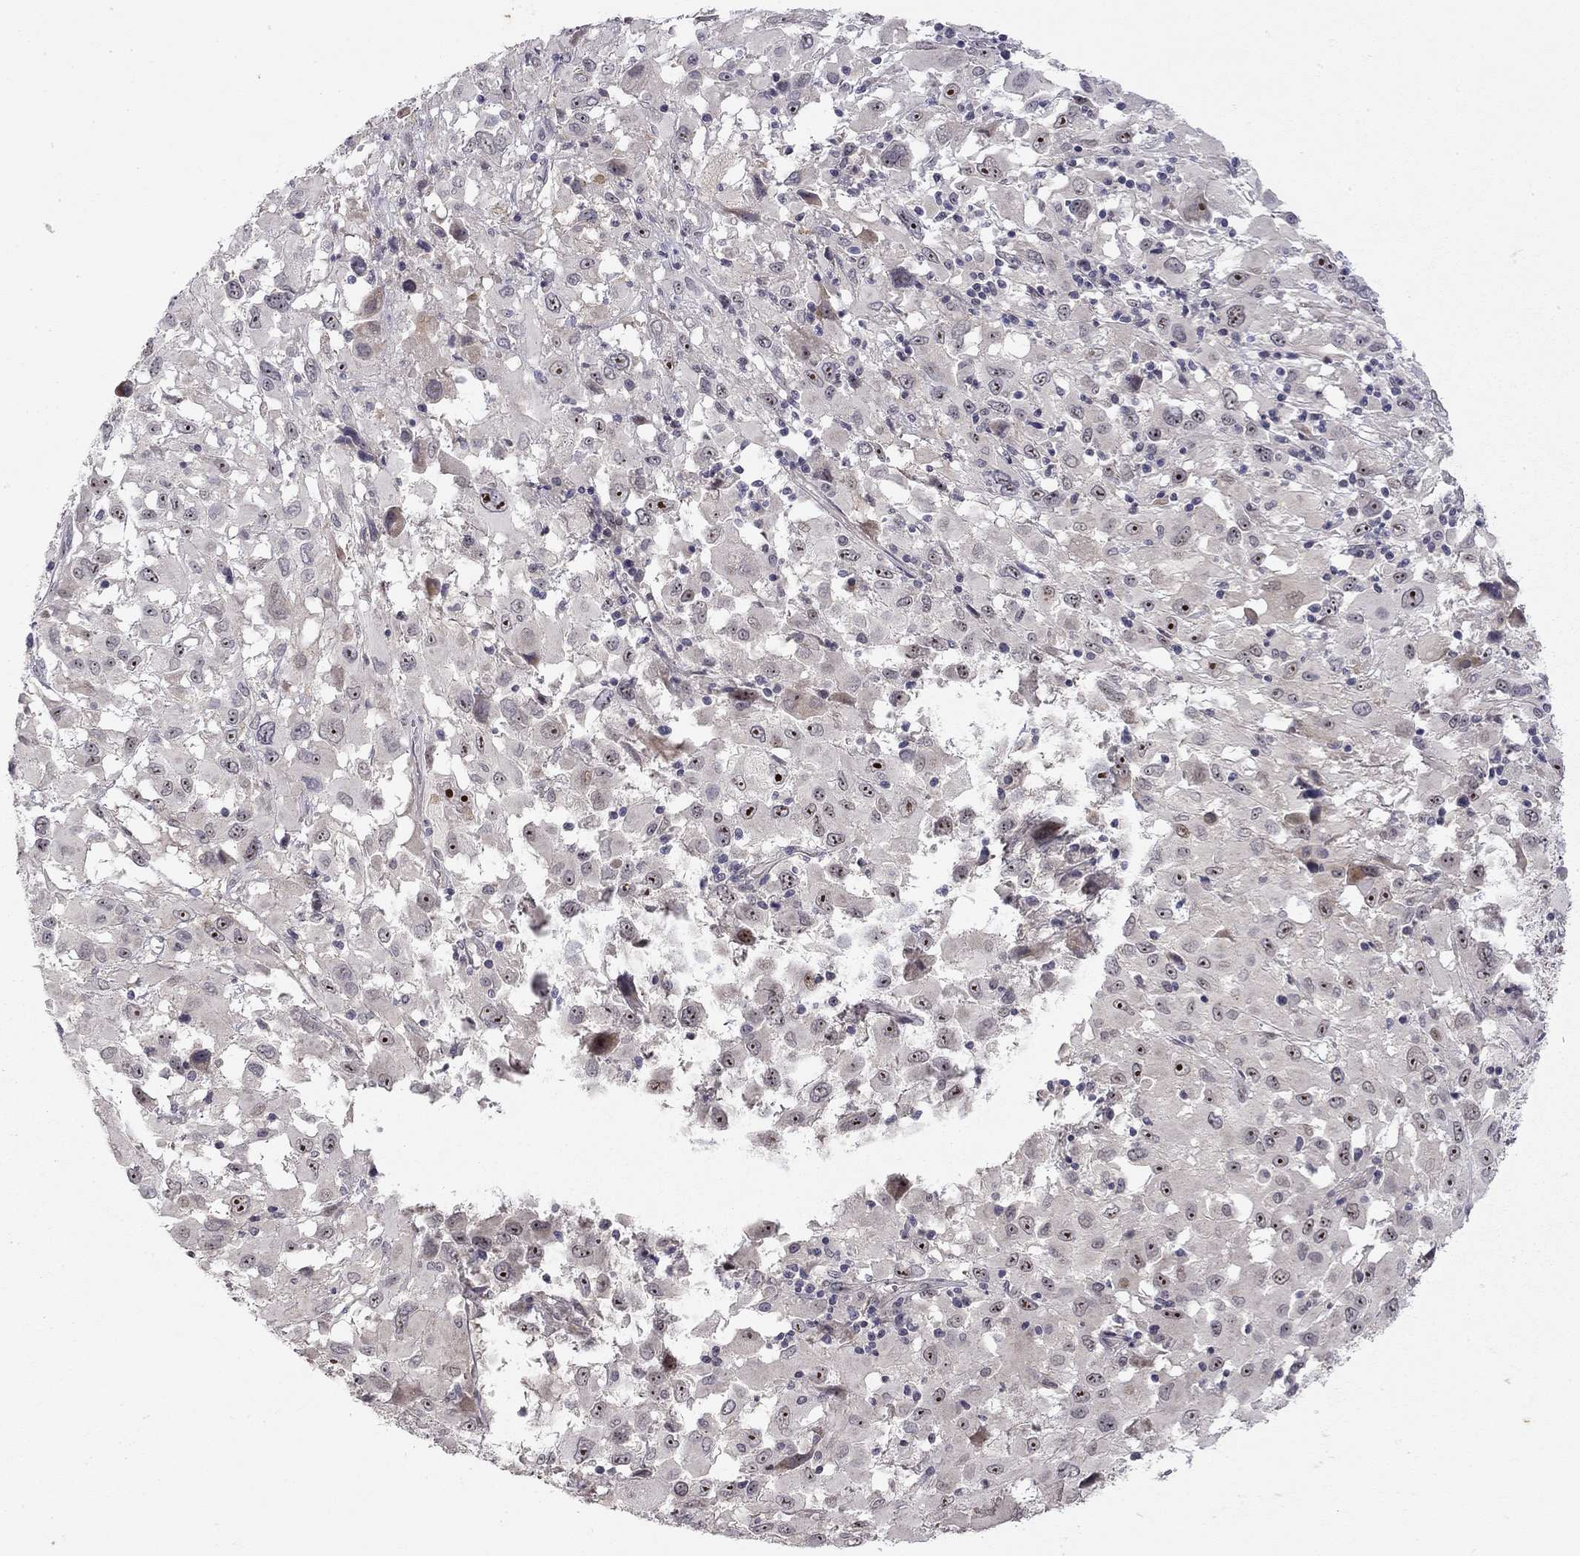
{"staining": {"intensity": "strong", "quantity": "<25%", "location": "nuclear"}, "tissue": "melanoma", "cell_type": "Tumor cells", "image_type": "cancer", "snomed": [{"axis": "morphology", "description": "Malignant melanoma, Metastatic site"}, {"axis": "topography", "description": "Soft tissue"}], "caption": "Immunohistochemistry (IHC) (DAB) staining of malignant melanoma (metastatic site) reveals strong nuclear protein staining in about <25% of tumor cells.", "gene": "STXBP6", "patient": {"sex": "male", "age": 50}}